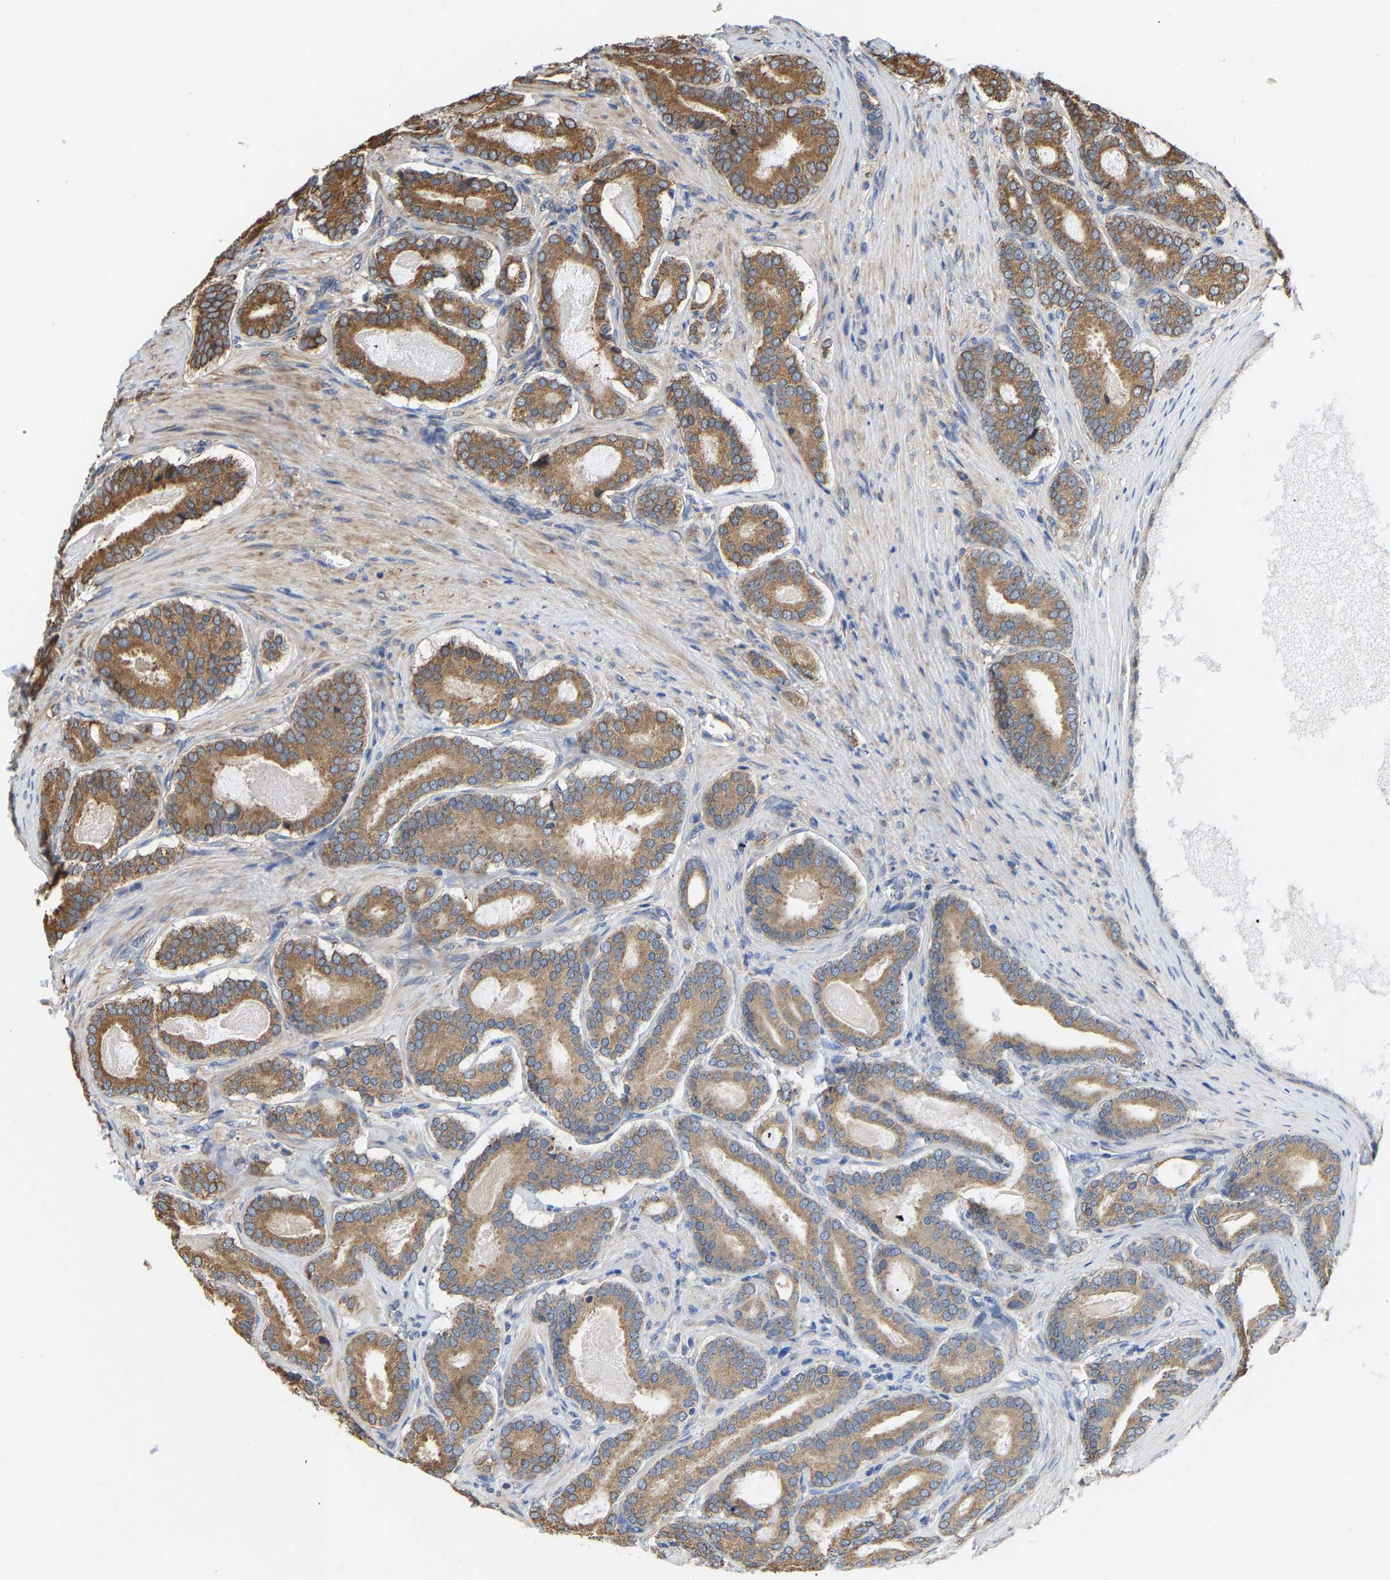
{"staining": {"intensity": "moderate", "quantity": ">75%", "location": "cytoplasmic/membranous"}, "tissue": "prostate cancer", "cell_type": "Tumor cells", "image_type": "cancer", "snomed": [{"axis": "morphology", "description": "Adenocarcinoma, High grade"}, {"axis": "topography", "description": "Prostate"}], "caption": "Immunohistochemical staining of prostate adenocarcinoma (high-grade) exhibits medium levels of moderate cytoplasmic/membranous positivity in approximately >75% of tumor cells.", "gene": "ARAP1", "patient": {"sex": "male", "age": 60}}